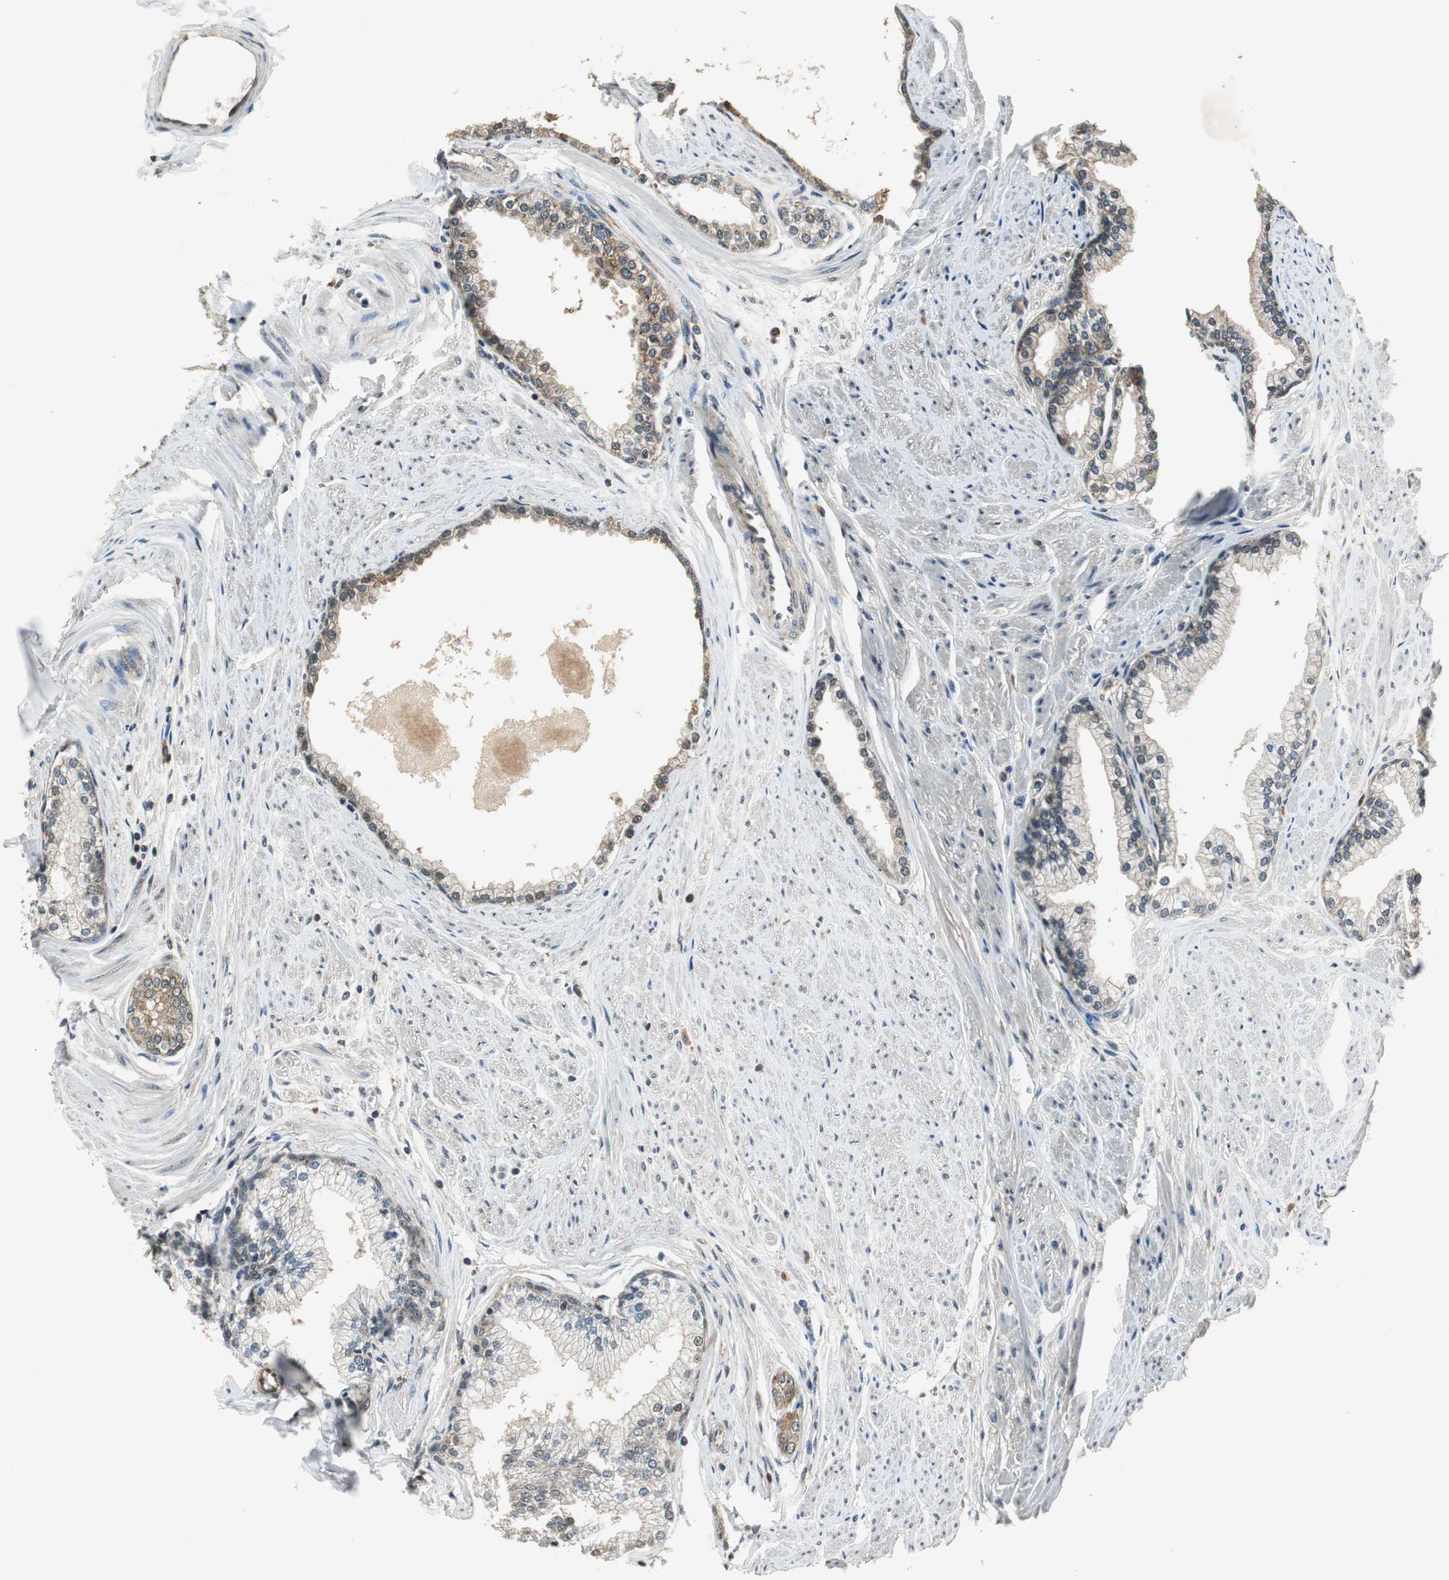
{"staining": {"intensity": "moderate", "quantity": ">75%", "location": "cytoplasmic/membranous"}, "tissue": "prostate", "cell_type": "Glandular cells", "image_type": "normal", "snomed": [{"axis": "morphology", "description": "Normal tissue, NOS"}, {"axis": "topography", "description": "Prostate"}], "caption": "Moderate cytoplasmic/membranous expression is appreciated in about >75% of glandular cells in normal prostate. The protein is stained brown, and the nuclei are stained in blue (DAB (3,3'-diaminobenzidine) IHC with brightfield microscopy, high magnification).", "gene": "PSMB4", "patient": {"sex": "male", "age": 64}}